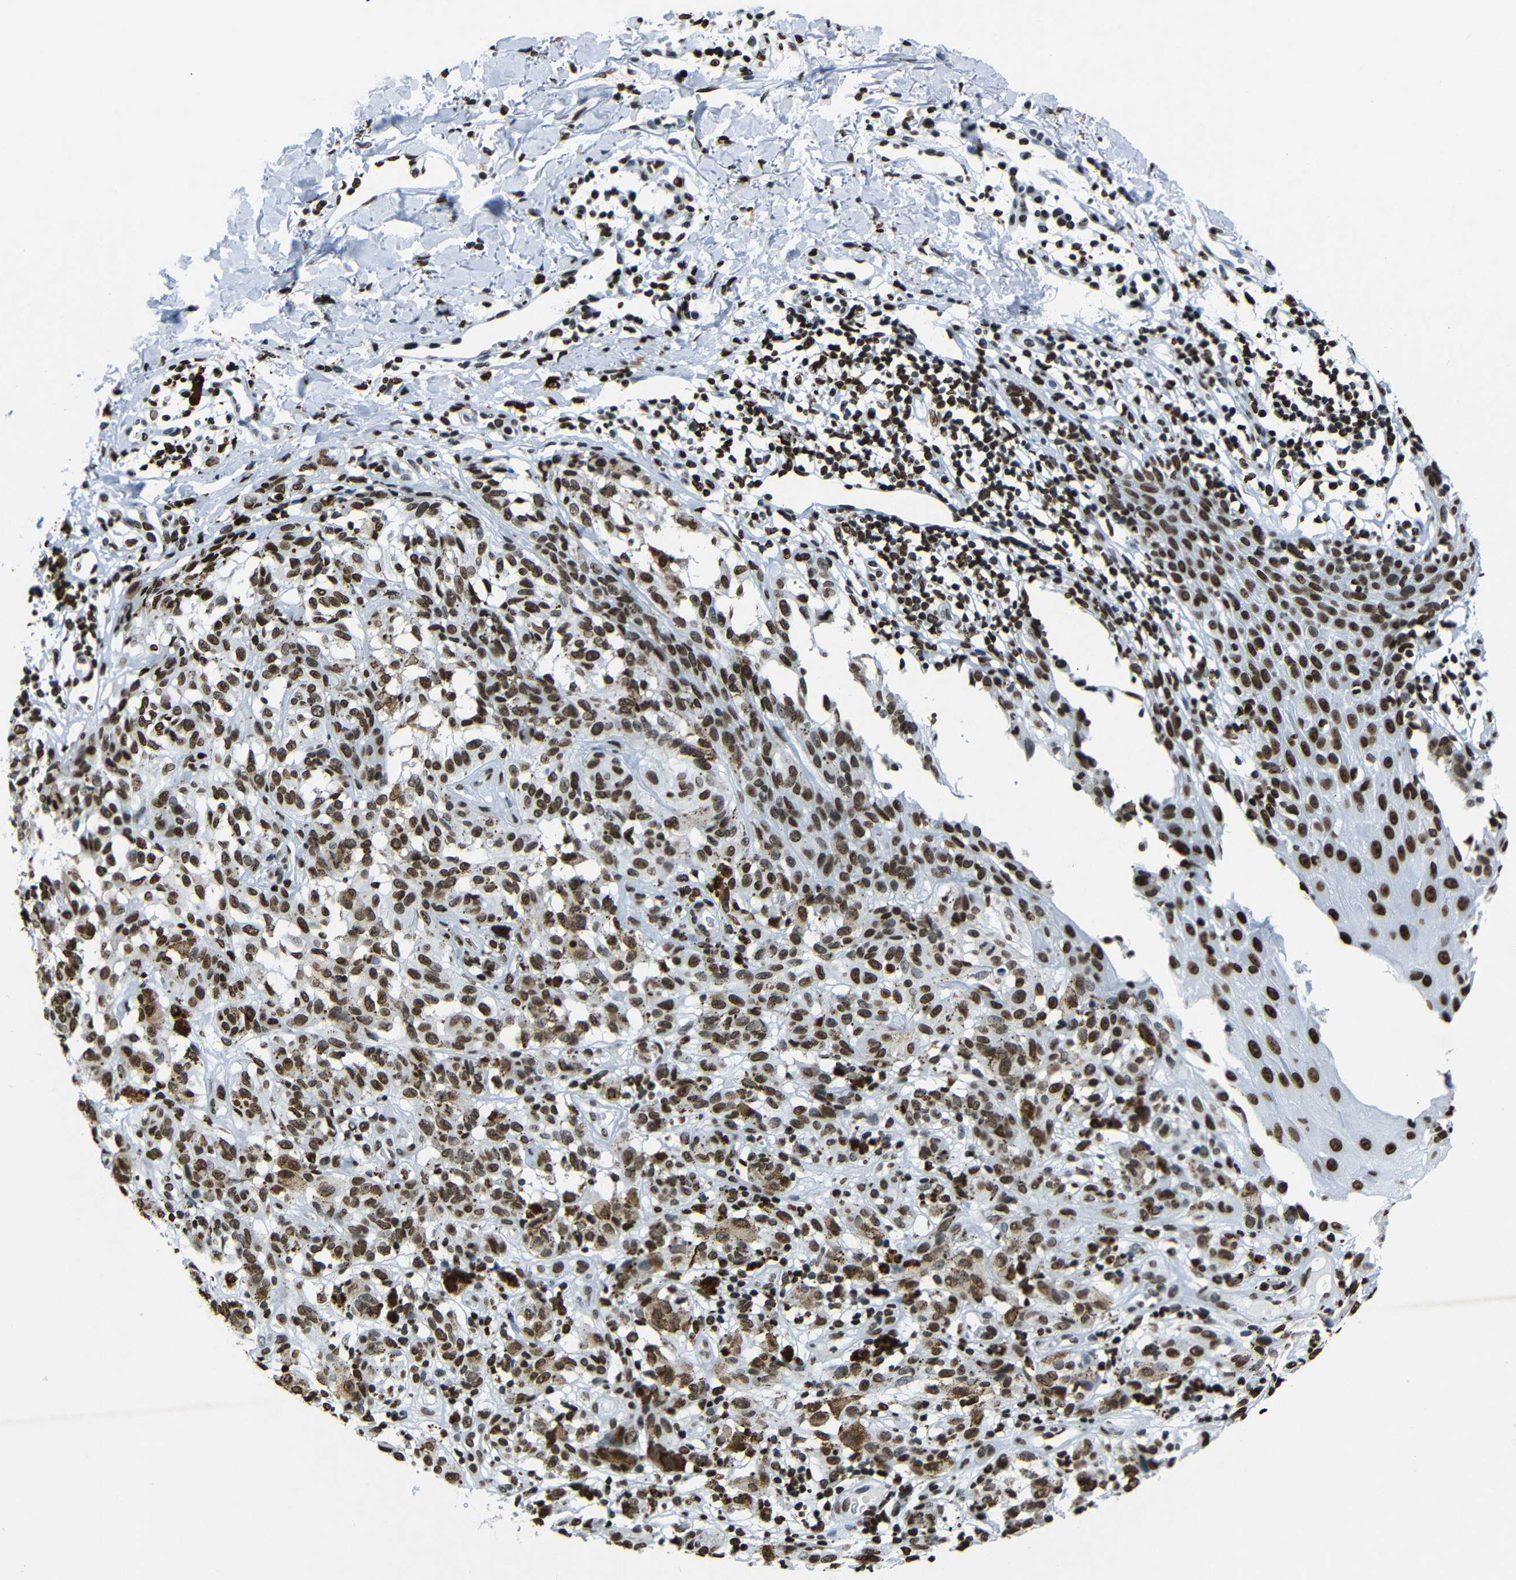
{"staining": {"intensity": "strong", "quantity": ">75%", "location": "nuclear"}, "tissue": "melanoma", "cell_type": "Tumor cells", "image_type": "cancer", "snomed": [{"axis": "morphology", "description": "Malignant melanoma, NOS"}, {"axis": "topography", "description": "Skin"}], "caption": "Immunohistochemistry (IHC) of malignant melanoma exhibits high levels of strong nuclear staining in about >75% of tumor cells.", "gene": "HMGN1", "patient": {"sex": "female", "age": 46}}